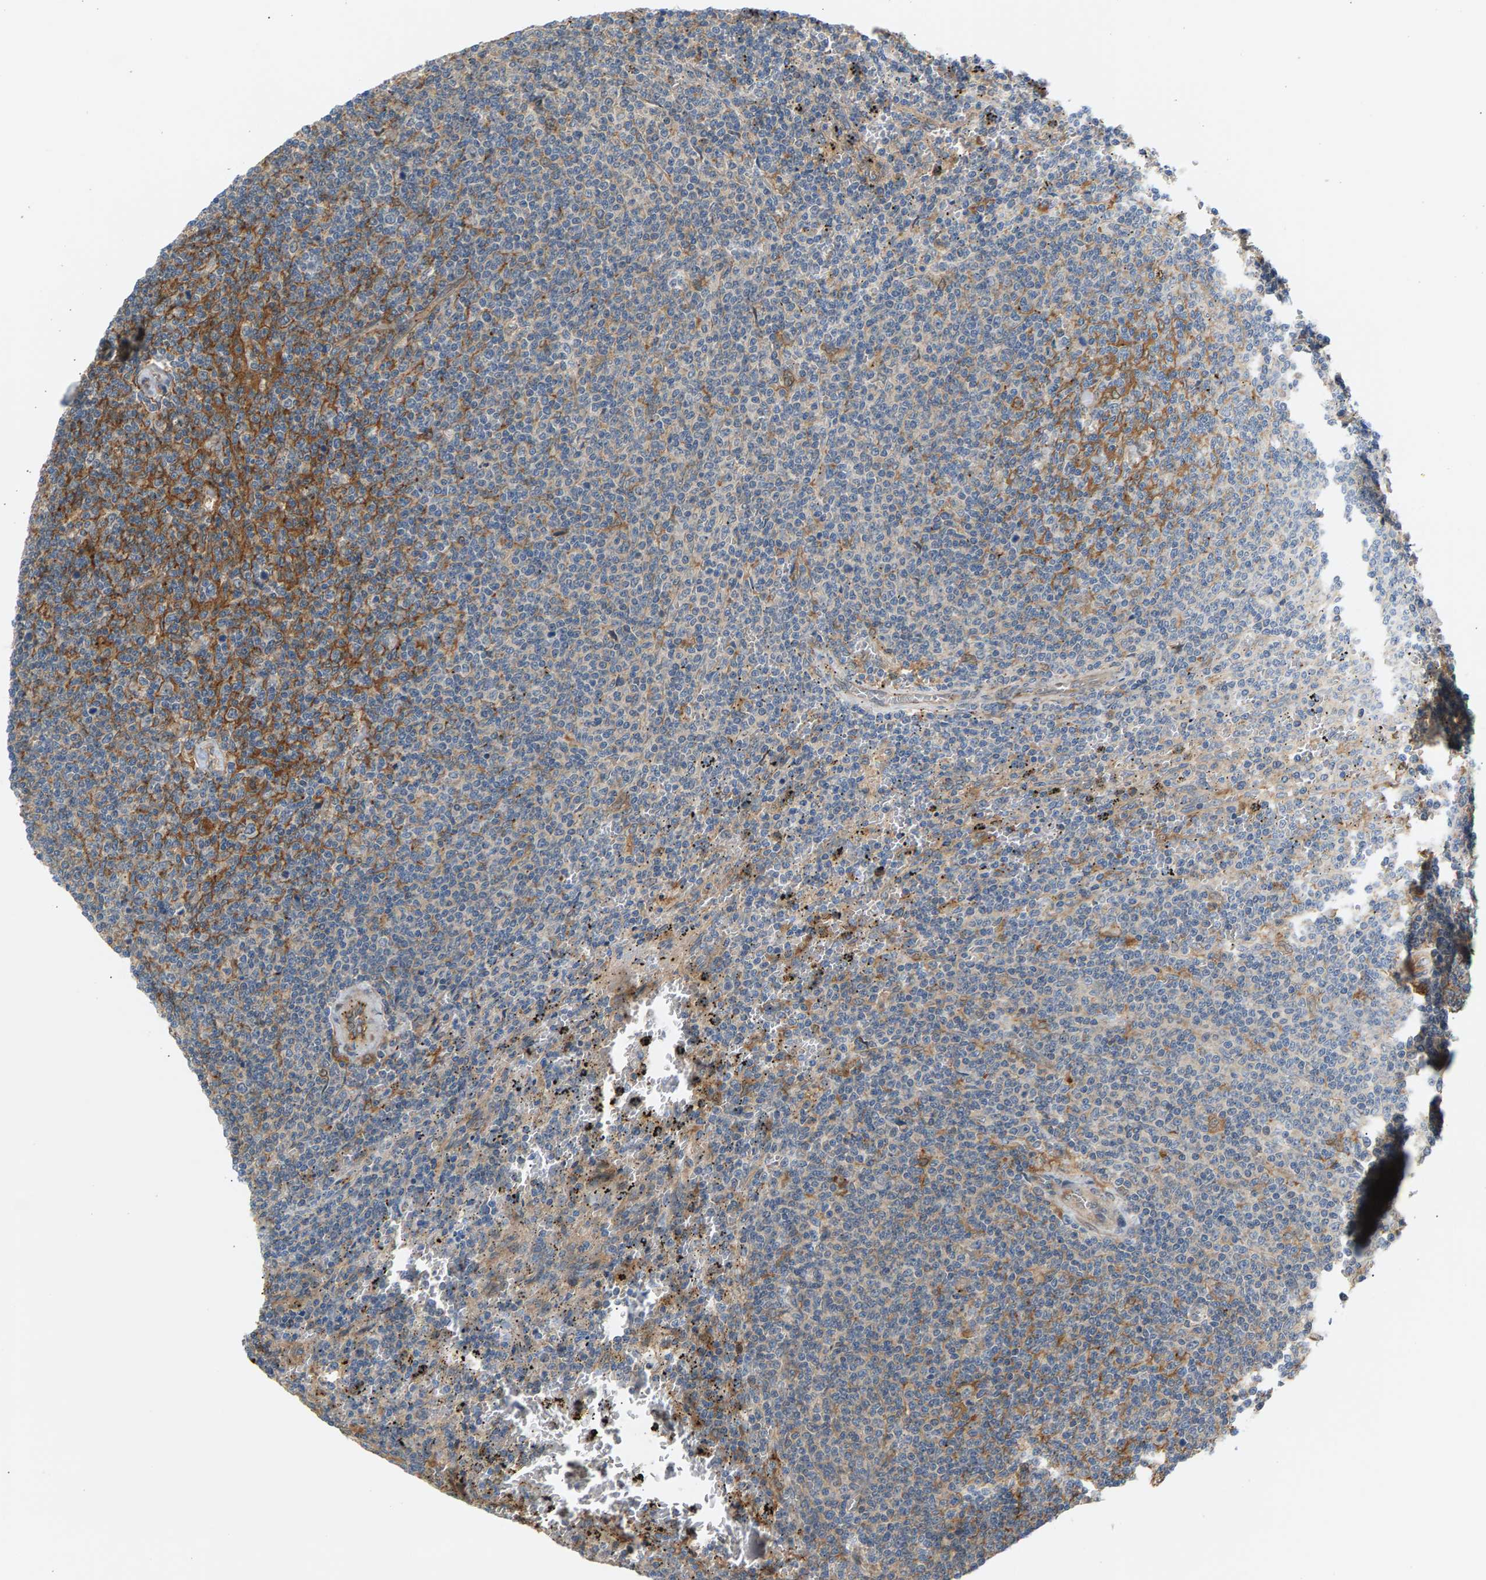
{"staining": {"intensity": "moderate", "quantity": "<25%", "location": "cytoplasmic/membranous"}, "tissue": "lymphoma", "cell_type": "Tumor cells", "image_type": "cancer", "snomed": [{"axis": "morphology", "description": "Malignant lymphoma, non-Hodgkin's type, Low grade"}, {"axis": "topography", "description": "Spleen"}], "caption": "Immunohistochemical staining of human malignant lymphoma, non-Hodgkin's type (low-grade) shows moderate cytoplasmic/membranous protein staining in about <25% of tumor cells.", "gene": "KRTAP27-1", "patient": {"sex": "female", "age": 50}}